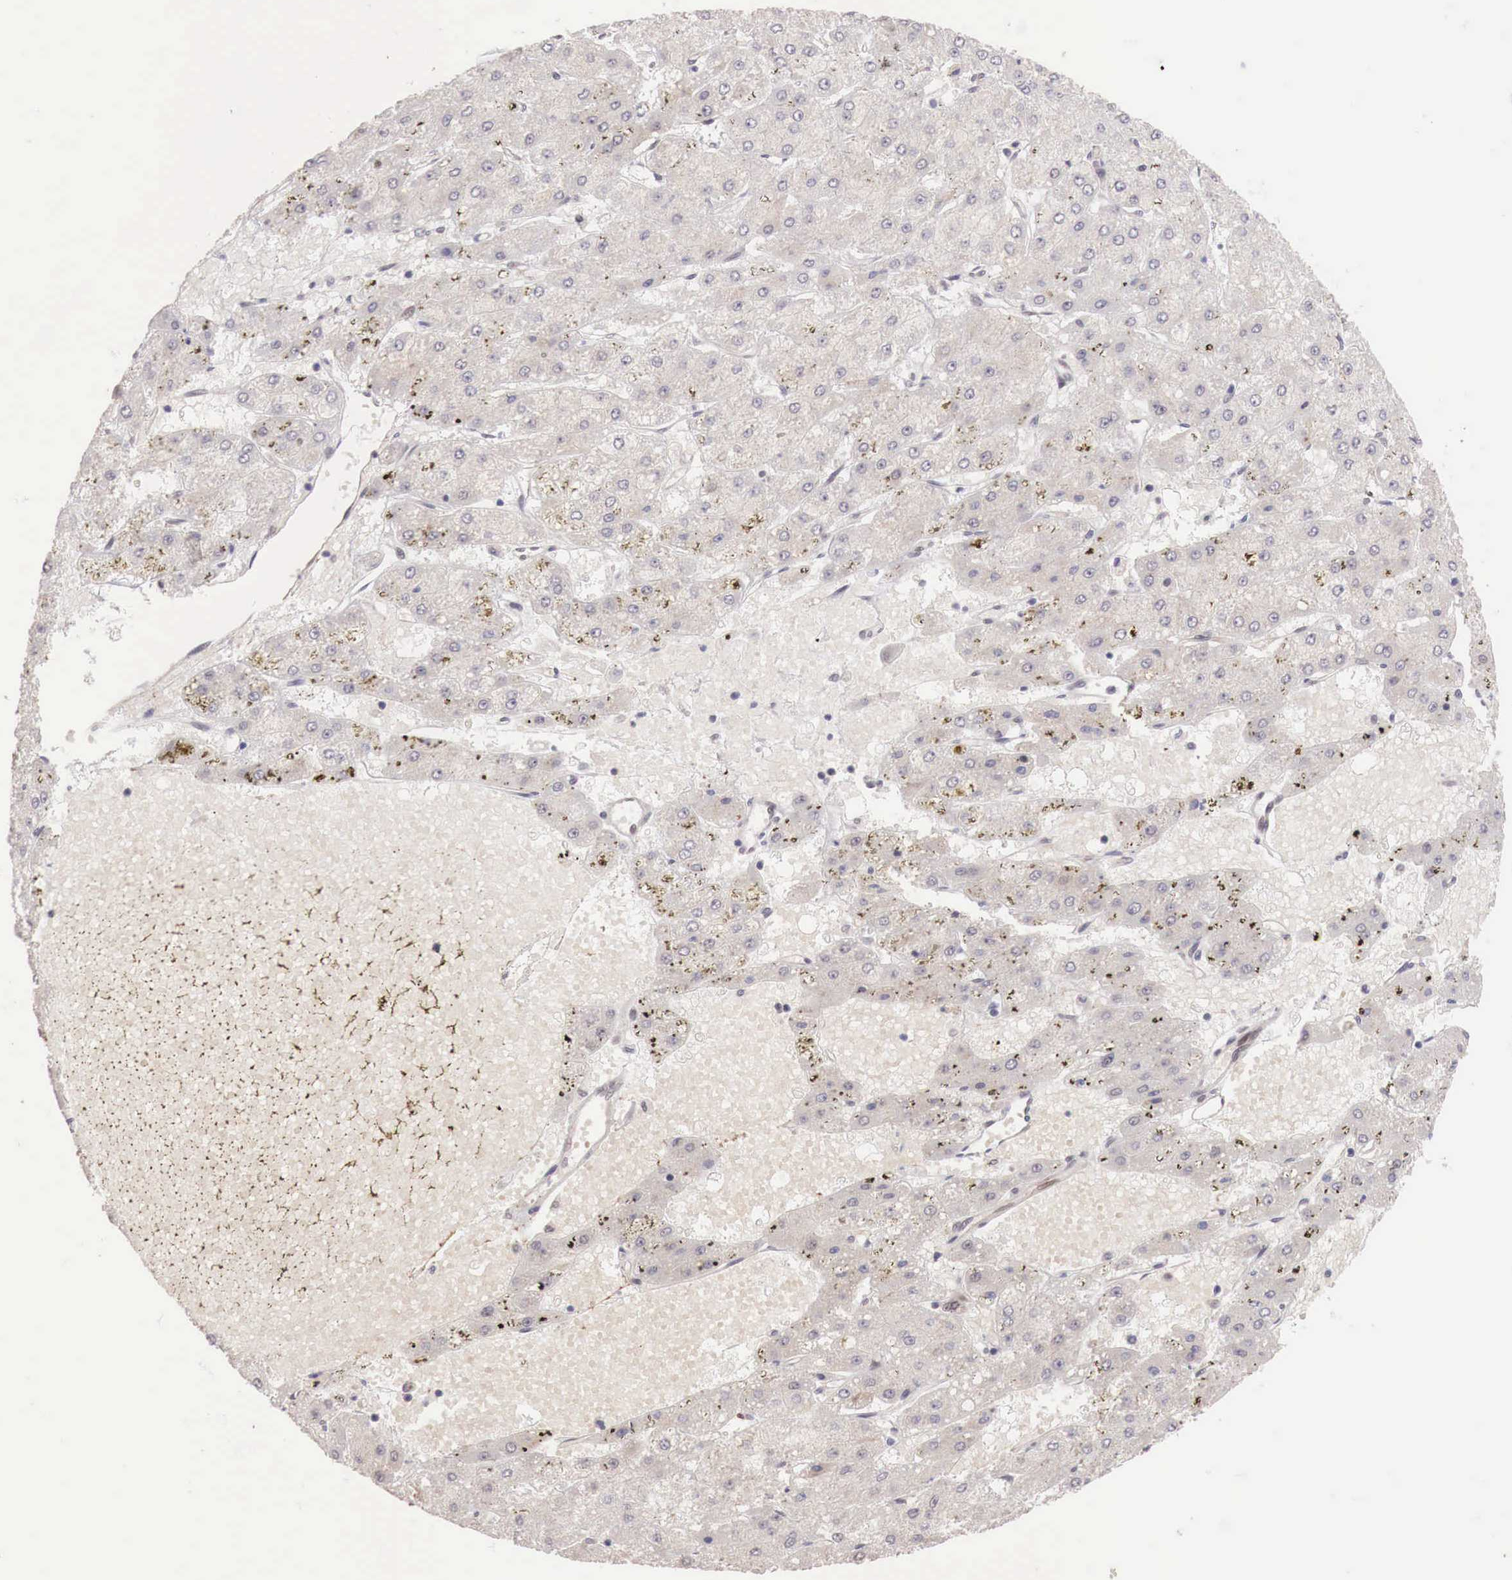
{"staining": {"intensity": "weak", "quantity": "<25%", "location": "cytoplasmic/membranous"}, "tissue": "liver cancer", "cell_type": "Tumor cells", "image_type": "cancer", "snomed": [{"axis": "morphology", "description": "Carcinoma, Hepatocellular, NOS"}, {"axis": "topography", "description": "Liver"}], "caption": "Immunohistochemistry (IHC) histopathology image of liver hepatocellular carcinoma stained for a protein (brown), which exhibits no expression in tumor cells.", "gene": "FOXP2", "patient": {"sex": "female", "age": 52}}